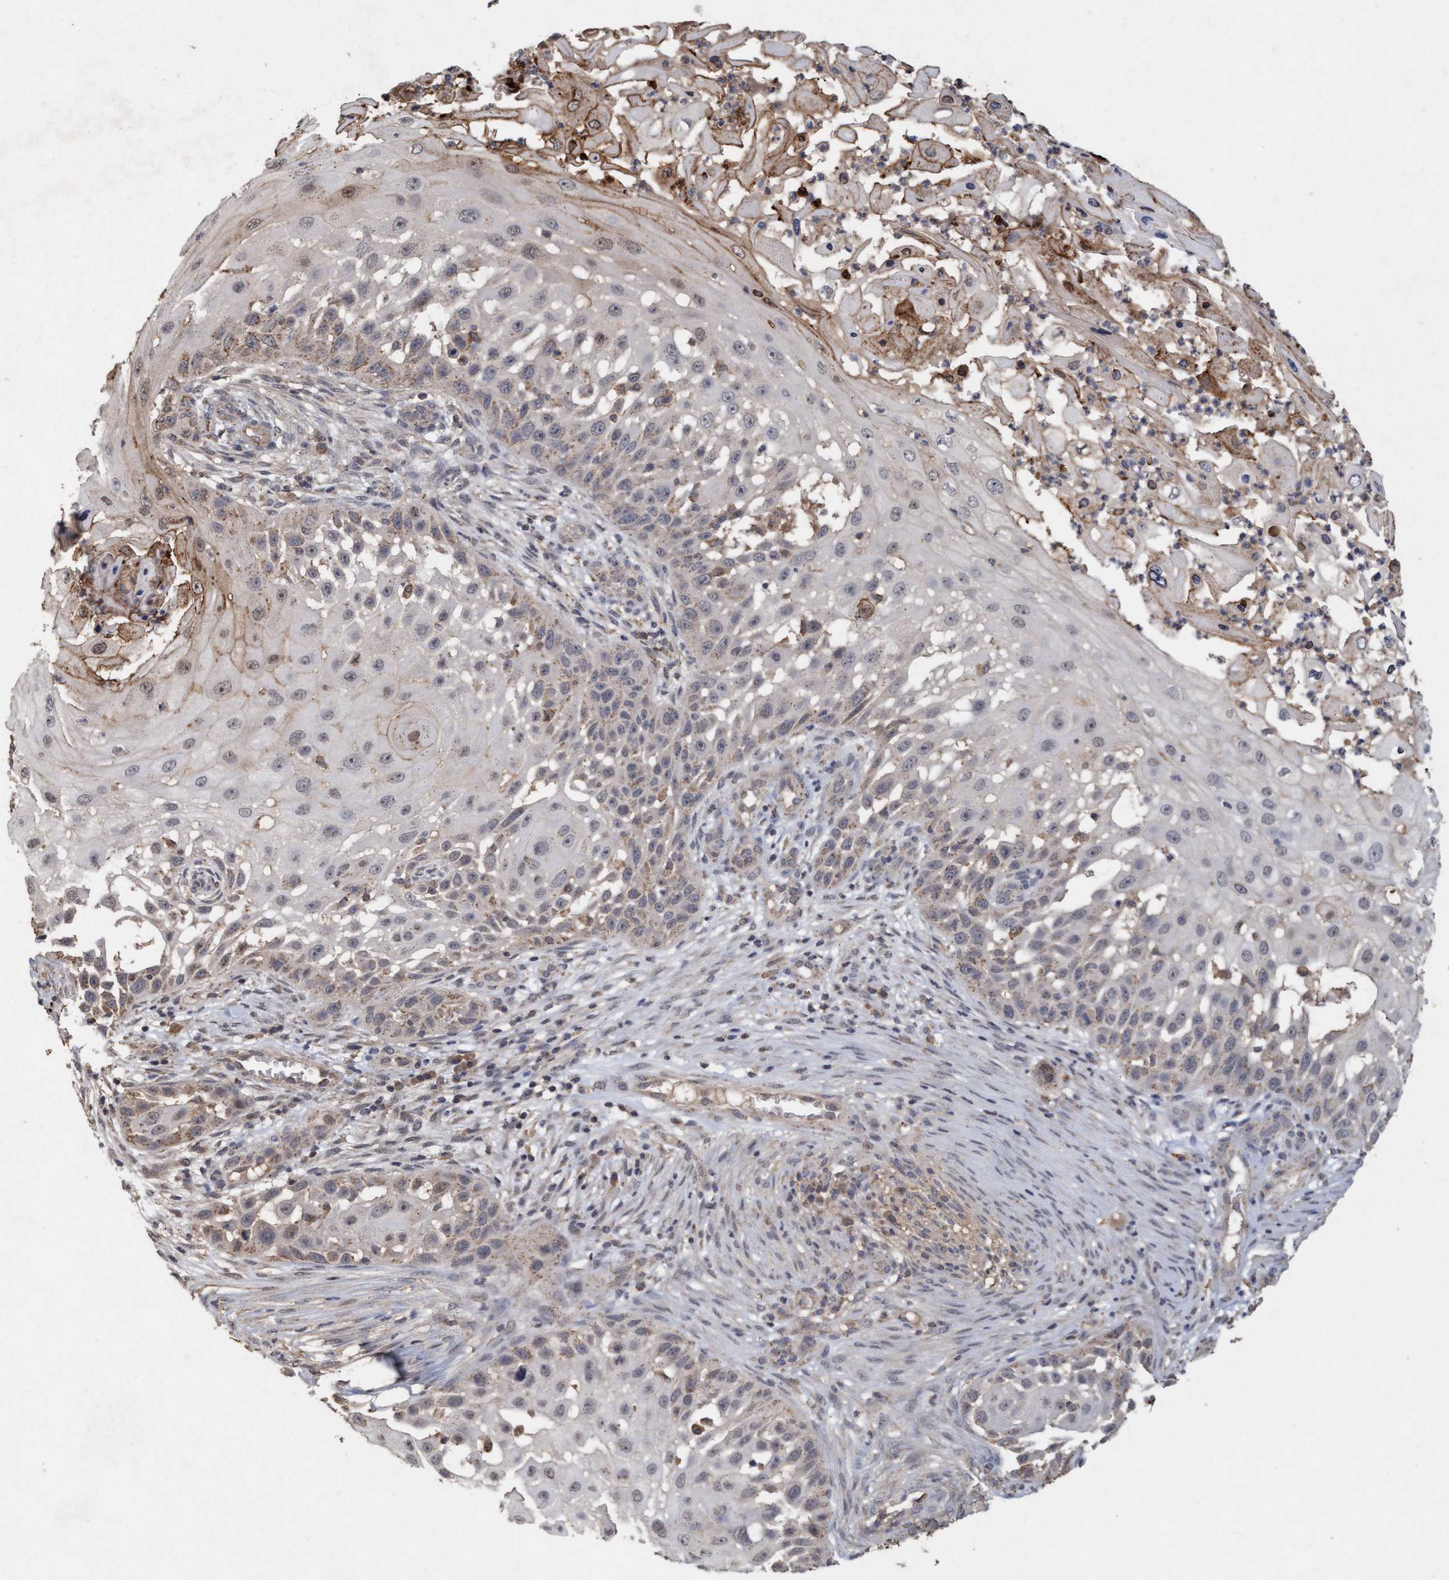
{"staining": {"intensity": "weak", "quantity": "<25%", "location": "cytoplasmic/membranous"}, "tissue": "skin cancer", "cell_type": "Tumor cells", "image_type": "cancer", "snomed": [{"axis": "morphology", "description": "Squamous cell carcinoma, NOS"}, {"axis": "topography", "description": "Skin"}], "caption": "Histopathology image shows no significant protein expression in tumor cells of skin cancer (squamous cell carcinoma). (Immunohistochemistry, brightfield microscopy, high magnification).", "gene": "VSIG8", "patient": {"sex": "female", "age": 44}}